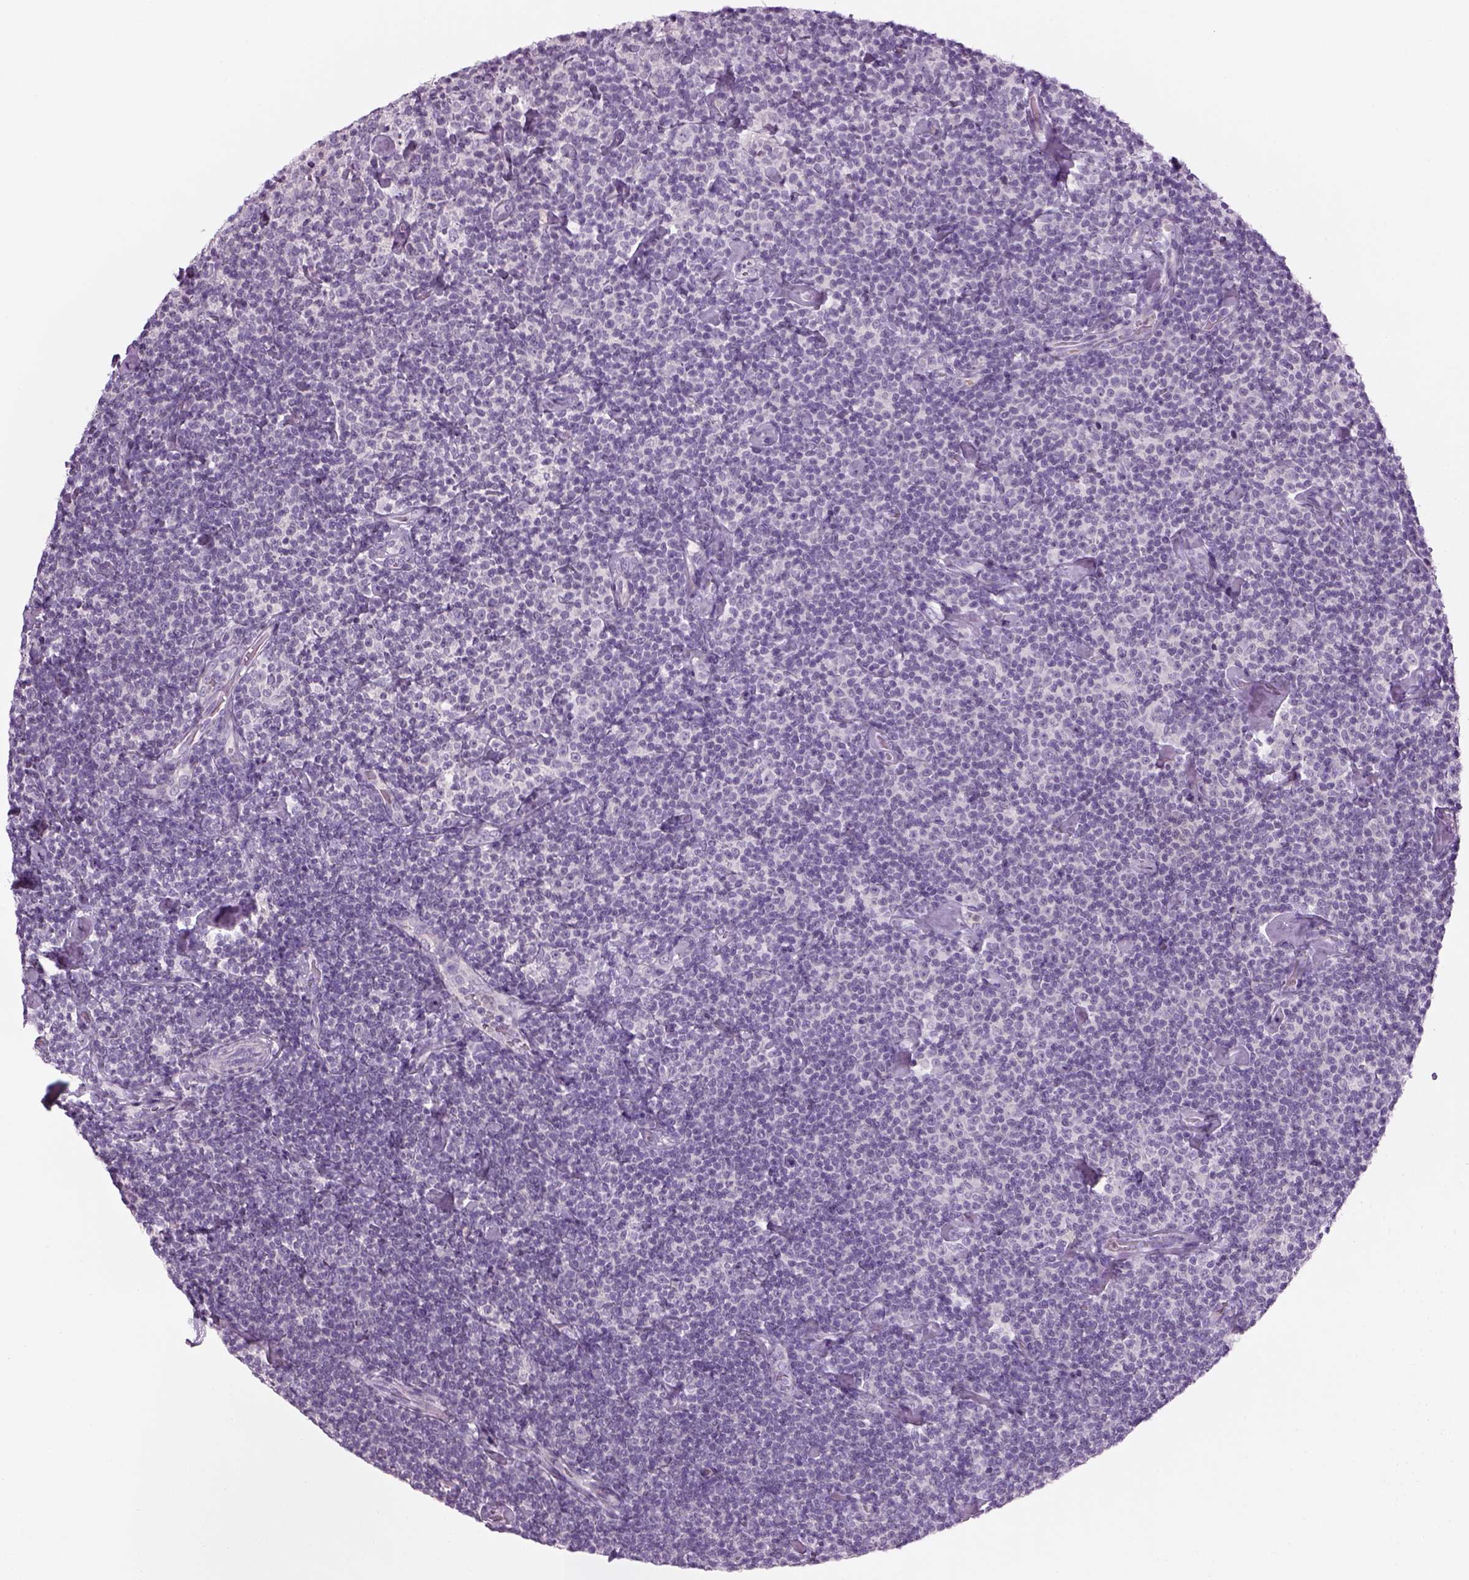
{"staining": {"intensity": "negative", "quantity": "none", "location": "none"}, "tissue": "lymphoma", "cell_type": "Tumor cells", "image_type": "cancer", "snomed": [{"axis": "morphology", "description": "Malignant lymphoma, non-Hodgkin's type, Low grade"}, {"axis": "topography", "description": "Lymph node"}], "caption": "The IHC histopathology image has no significant positivity in tumor cells of low-grade malignant lymphoma, non-Hodgkin's type tissue.", "gene": "MDH1B", "patient": {"sex": "male", "age": 81}}